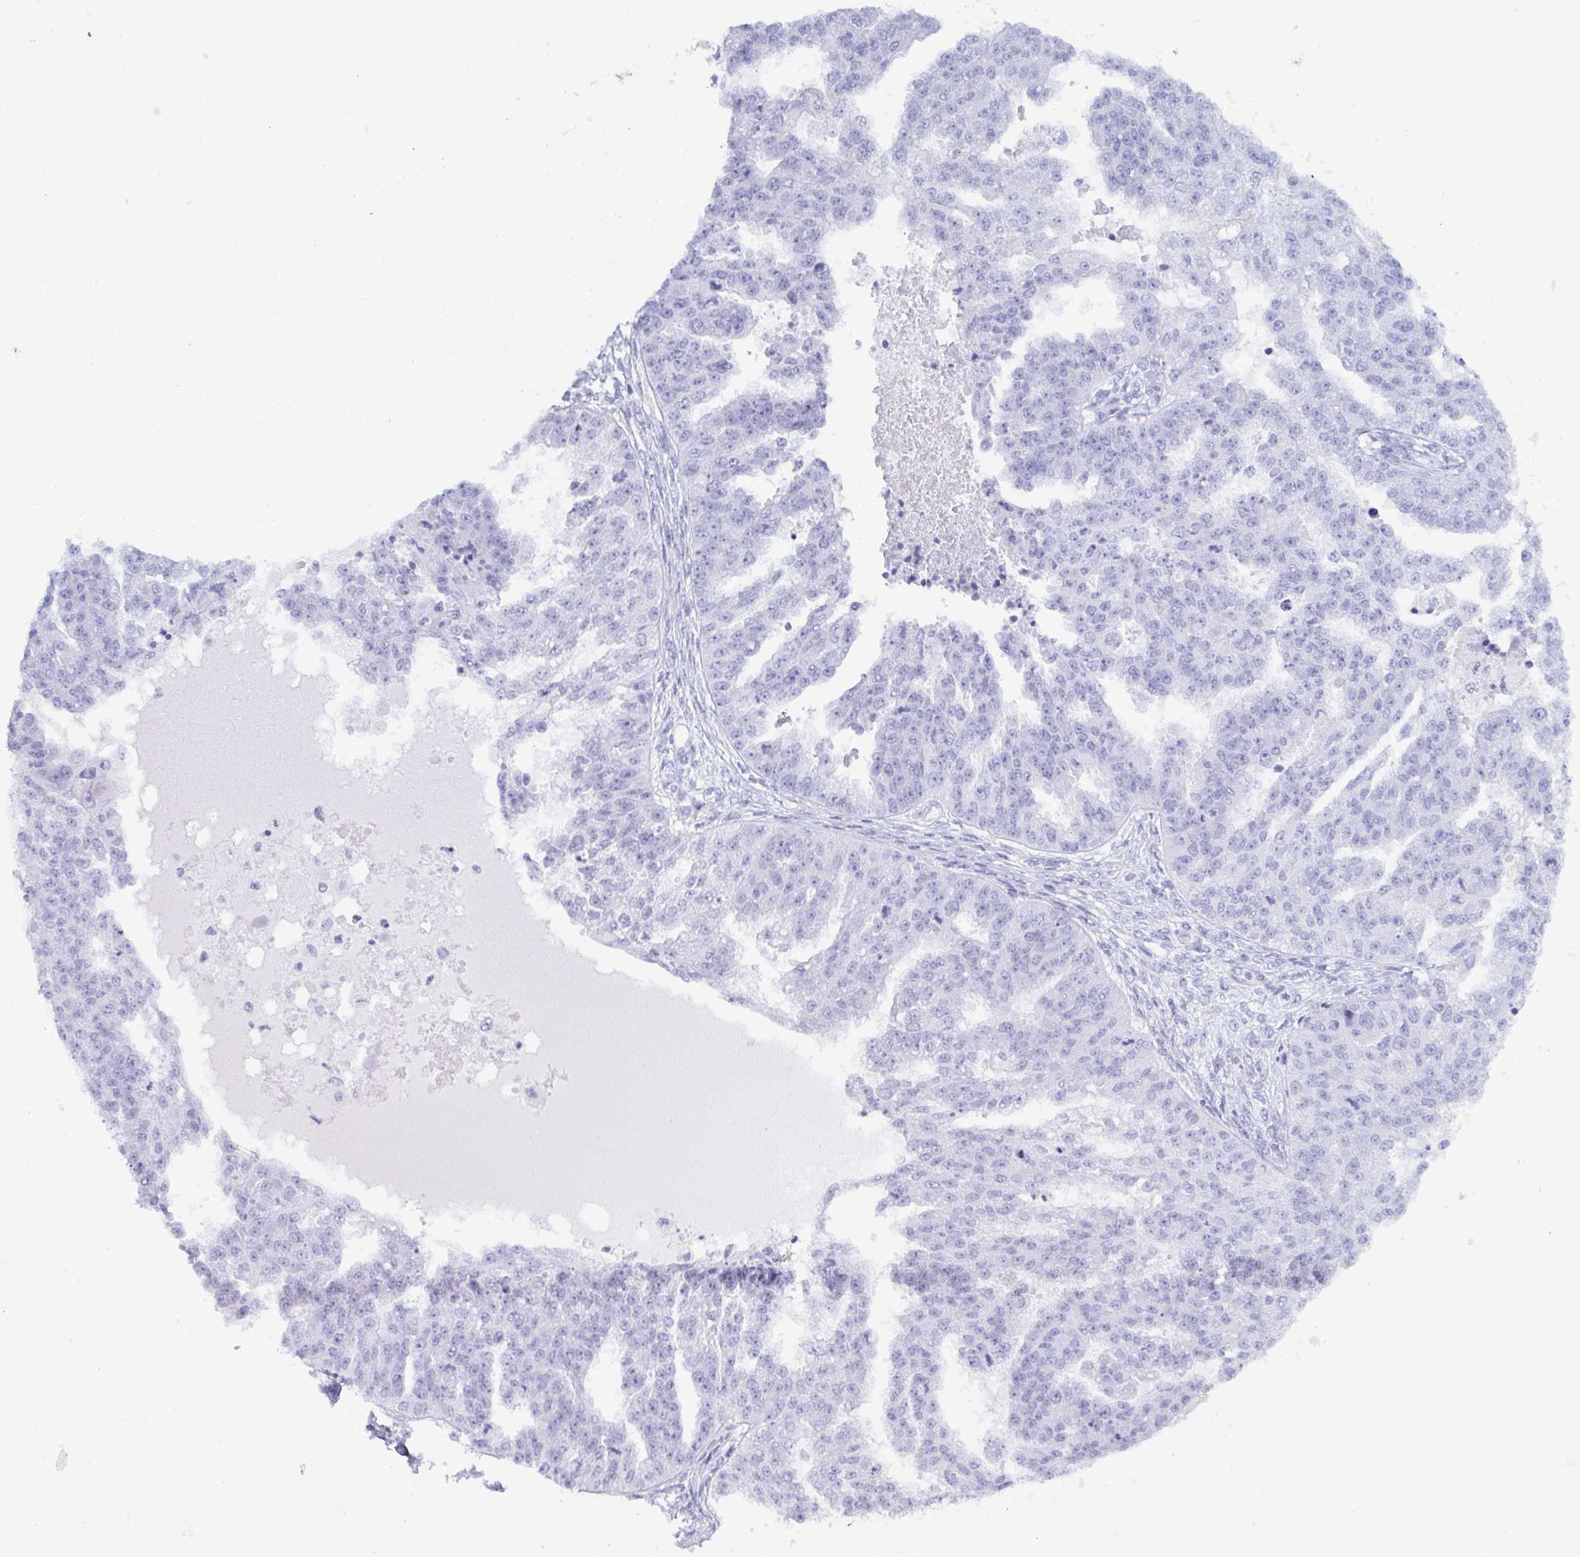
{"staining": {"intensity": "negative", "quantity": "none", "location": "none"}, "tissue": "ovarian cancer", "cell_type": "Tumor cells", "image_type": "cancer", "snomed": [{"axis": "morphology", "description": "Cystadenocarcinoma, serous, NOS"}, {"axis": "topography", "description": "Ovary"}], "caption": "This is an immunohistochemistry (IHC) photomicrograph of human serous cystadenocarcinoma (ovarian). There is no expression in tumor cells.", "gene": "MRGPRG", "patient": {"sex": "female", "age": 58}}